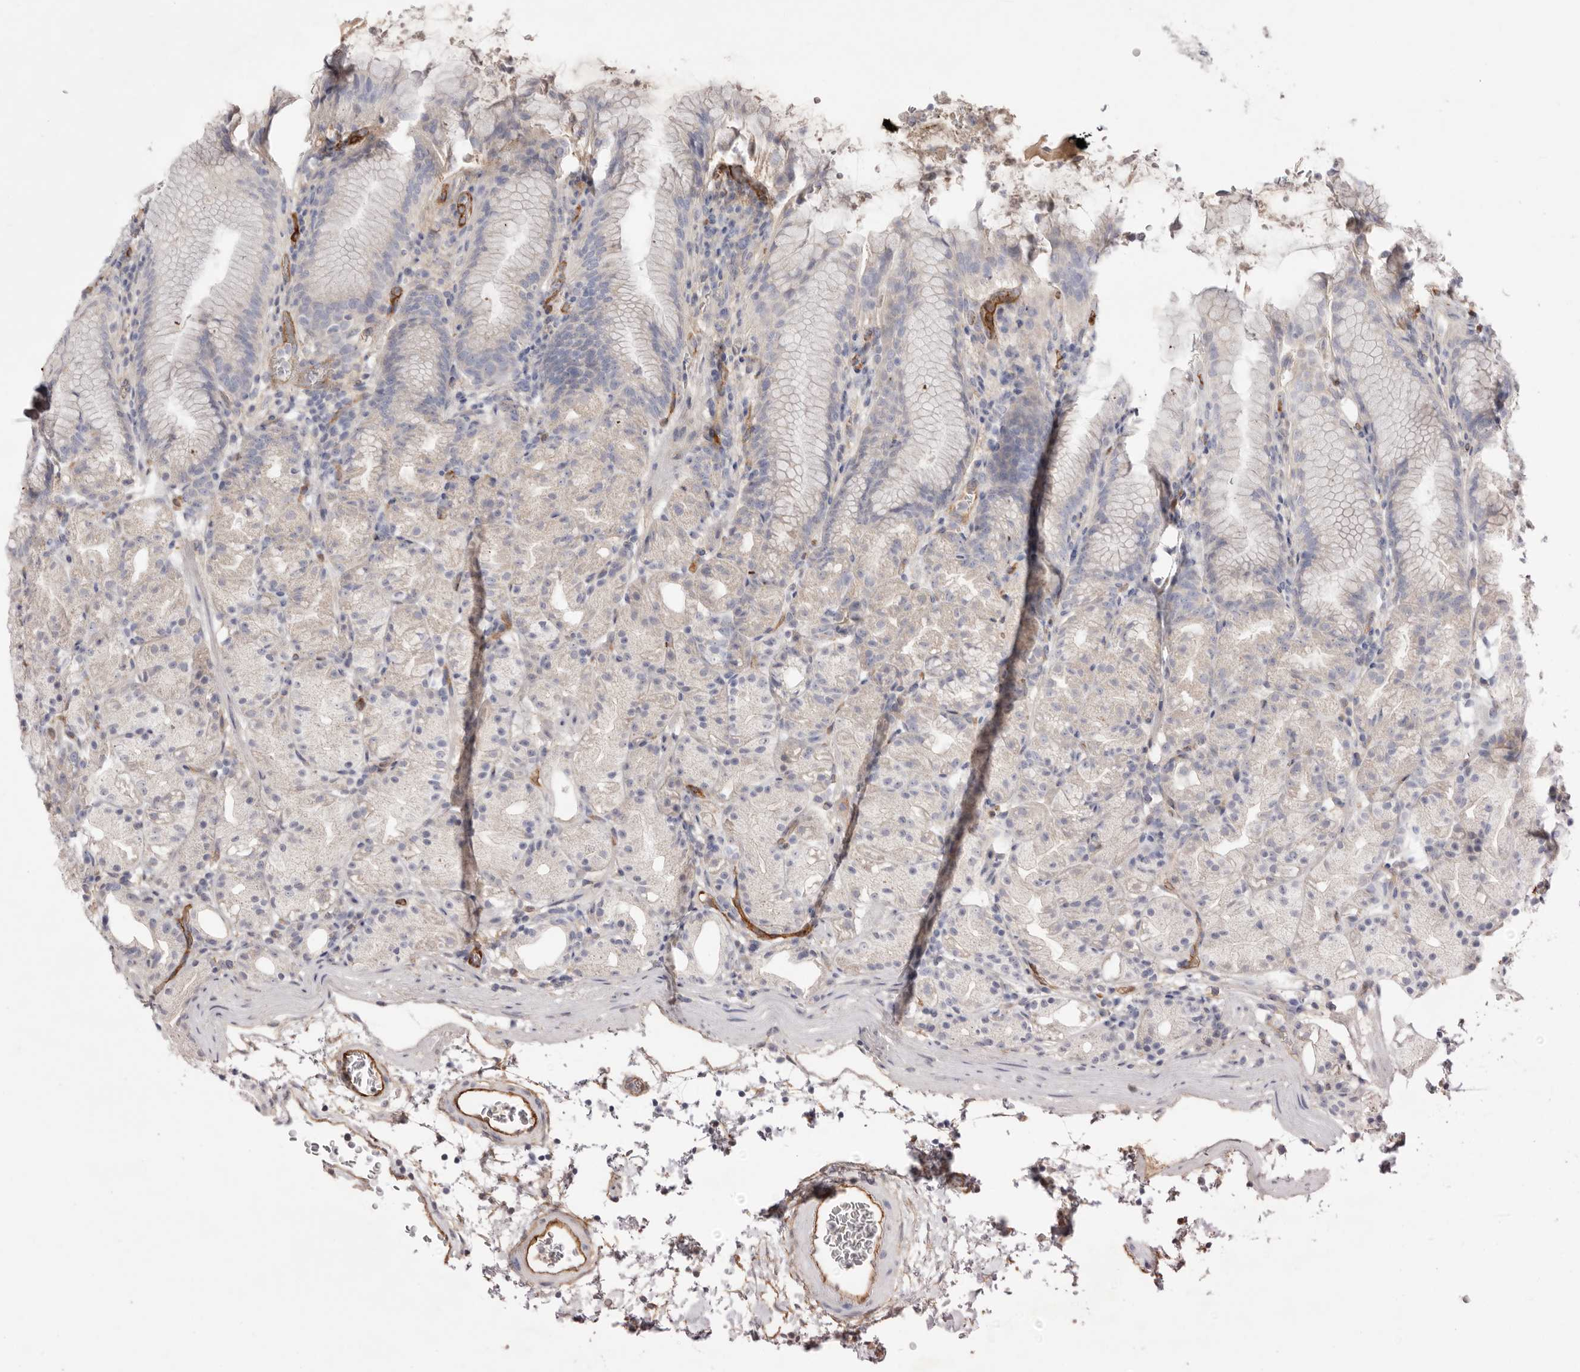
{"staining": {"intensity": "negative", "quantity": "none", "location": "none"}, "tissue": "stomach", "cell_type": "Glandular cells", "image_type": "normal", "snomed": [{"axis": "morphology", "description": "Normal tissue, NOS"}, {"axis": "topography", "description": "Stomach, upper"}], "caption": "This is a photomicrograph of immunohistochemistry staining of normal stomach, which shows no expression in glandular cells.", "gene": "LRRC66", "patient": {"sex": "male", "age": 48}}